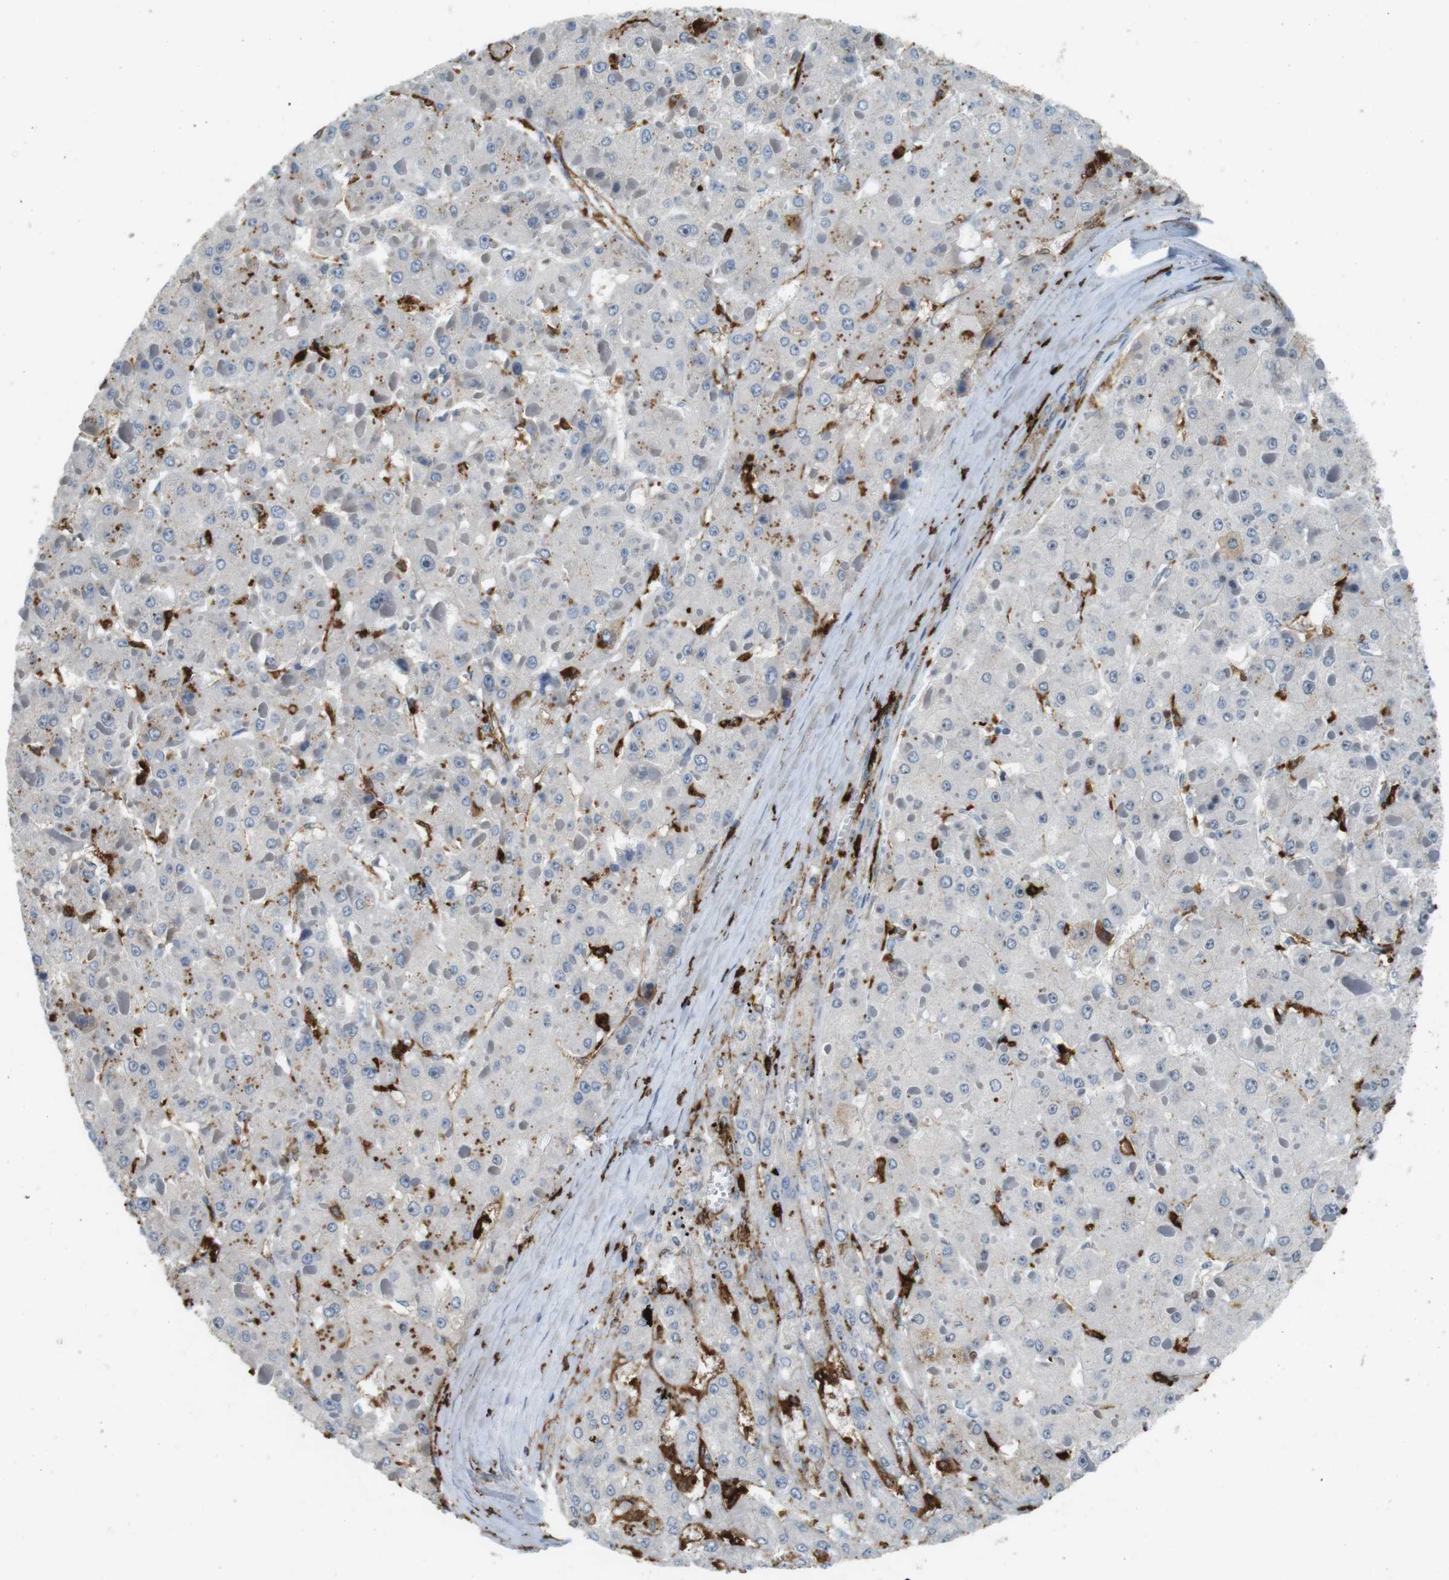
{"staining": {"intensity": "negative", "quantity": "none", "location": "none"}, "tissue": "liver cancer", "cell_type": "Tumor cells", "image_type": "cancer", "snomed": [{"axis": "morphology", "description": "Carcinoma, Hepatocellular, NOS"}, {"axis": "topography", "description": "Liver"}], "caption": "High magnification brightfield microscopy of hepatocellular carcinoma (liver) stained with DAB (3,3'-diaminobenzidine) (brown) and counterstained with hematoxylin (blue): tumor cells show no significant positivity. Brightfield microscopy of immunohistochemistry stained with DAB (brown) and hematoxylin (blue), captured at high magnification.", "gene": "HLA-DRA", "patient": {"sex": "female", "age": 73}}